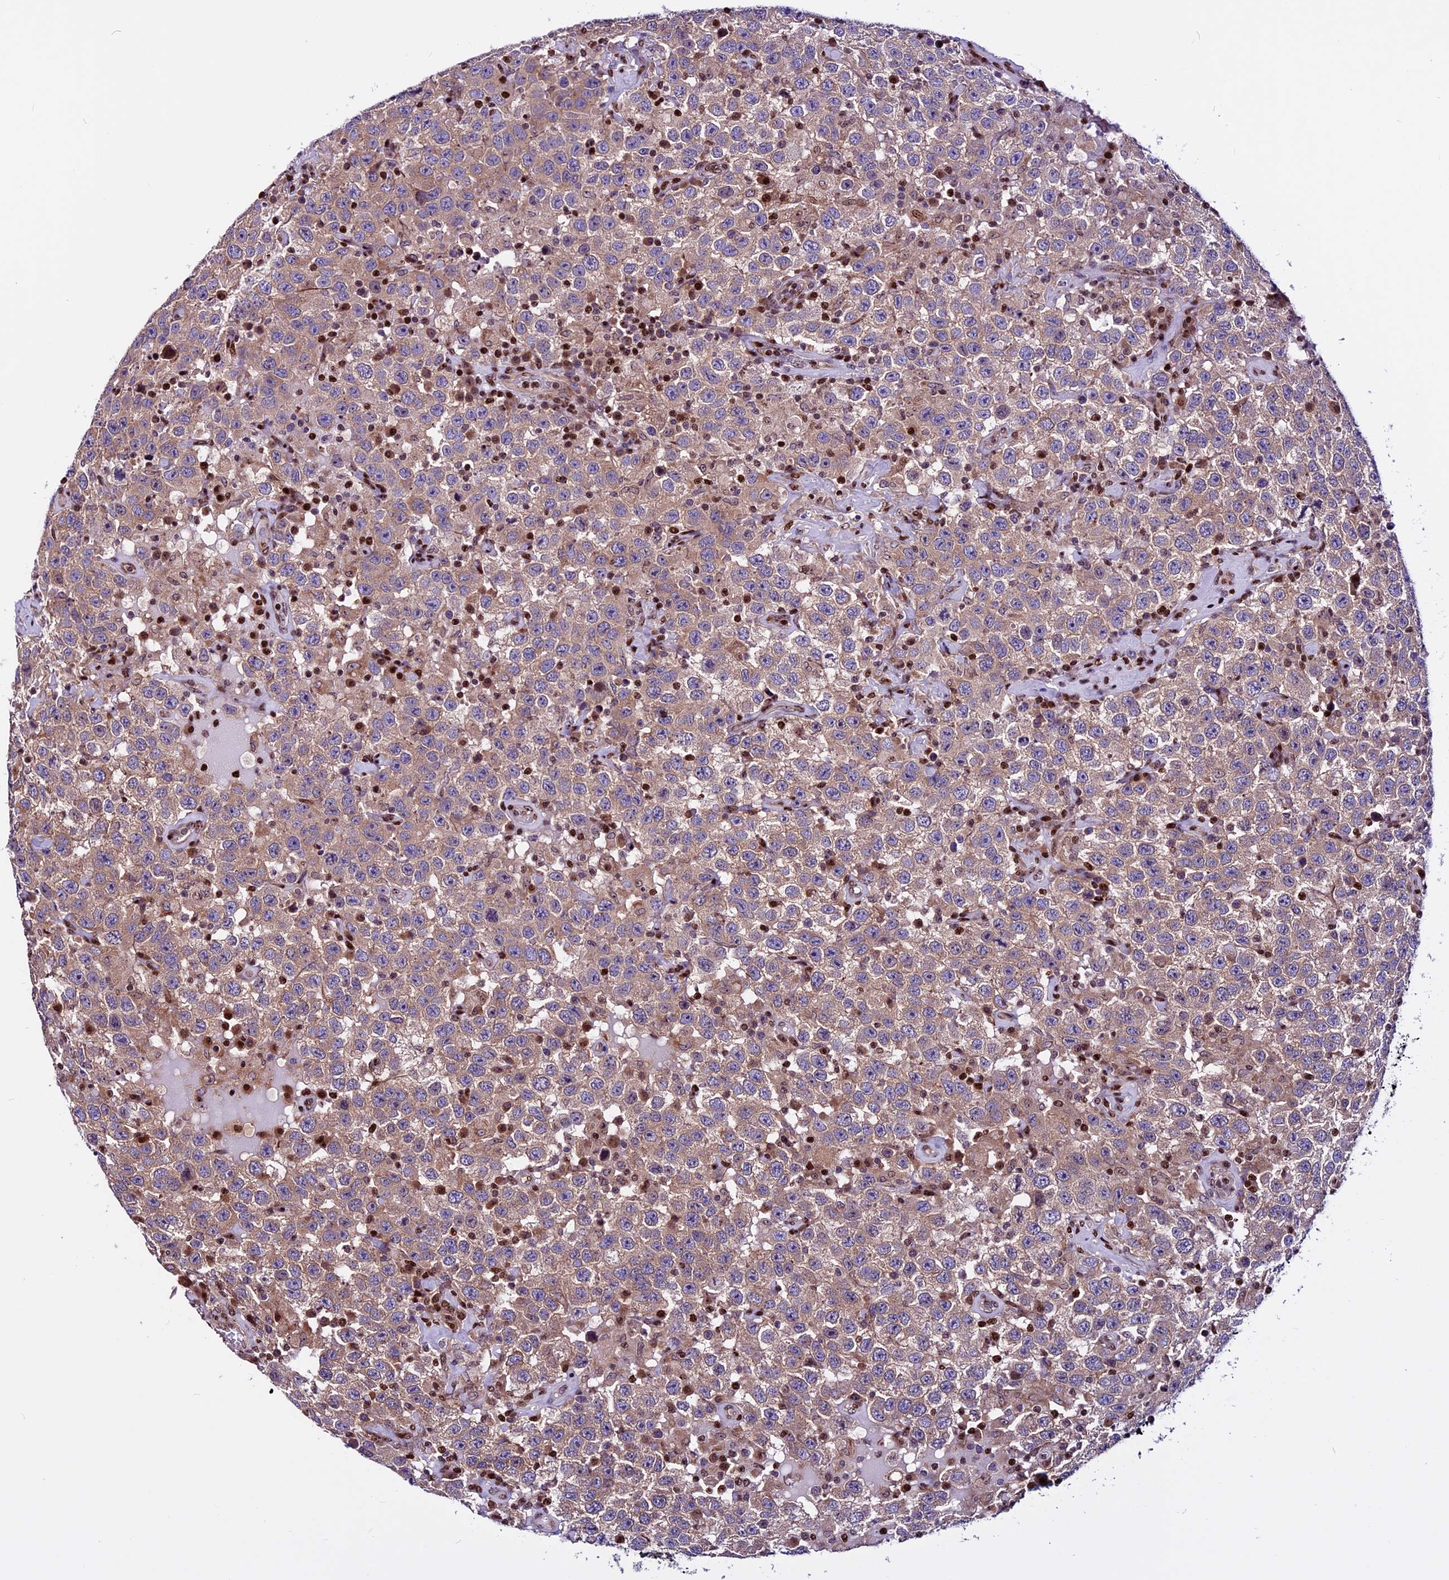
{"staining": {"intensity": "weak", "quantity": ">75%", "location": "cytoplasmic/membranous"}, "tissue": "testis cancer", "cell_type": "Tumor cells", "image_type": "cancer", "snomed": [{"axis": "morphology", "description": "Seminoma, NOS"}, {"axis": "topography", "description": "Testis"}], "caption": "Immunohistochemical staining of seminoma (testis) displays low levels of weak cytoplasmic/membranous protein staining in approximately >75% of tumor cells. Nuclei are stained in blue.", "gene": "RINL", "patient": {"sex": "male", "age": 41}}